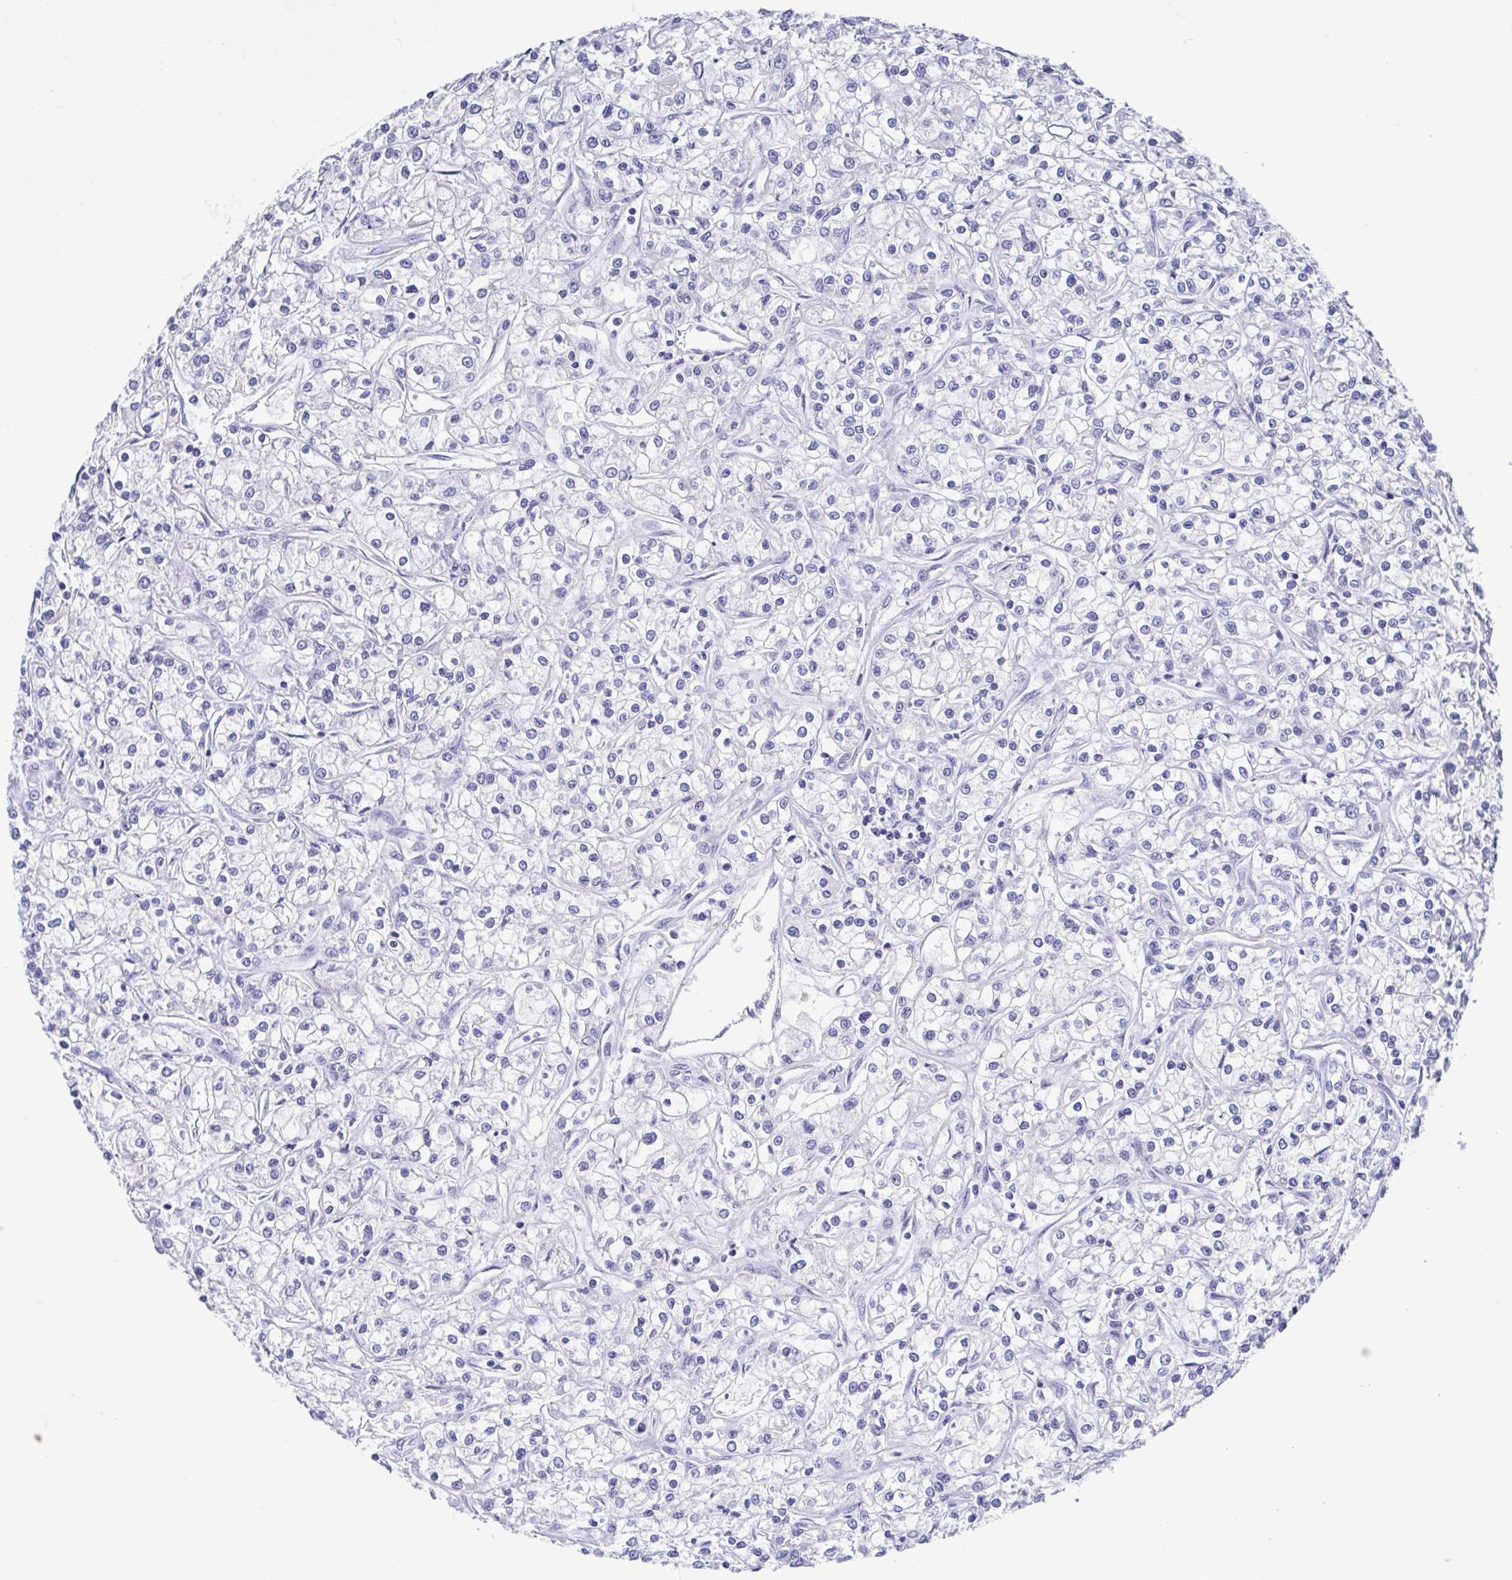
{"staining": {"intensity": "negative", "quantity": "none", "location": "none"}, "tissue": "renal cancer", "cell_type": "Tumor cells", "image_type": "cancer", "snomed": [{"axis": "morphology", "description": "Adenocarcinoma, NOS"}, {"axis": "topography", "description": "Kidney"}], "caption": "An image of human renal cancer is negative for staining in tumor cells. (Immunohistochemistry, brightfield microscopy, high magnification).", "gene": "PERM1", "patient": {"sex": "female", "age": 59}}